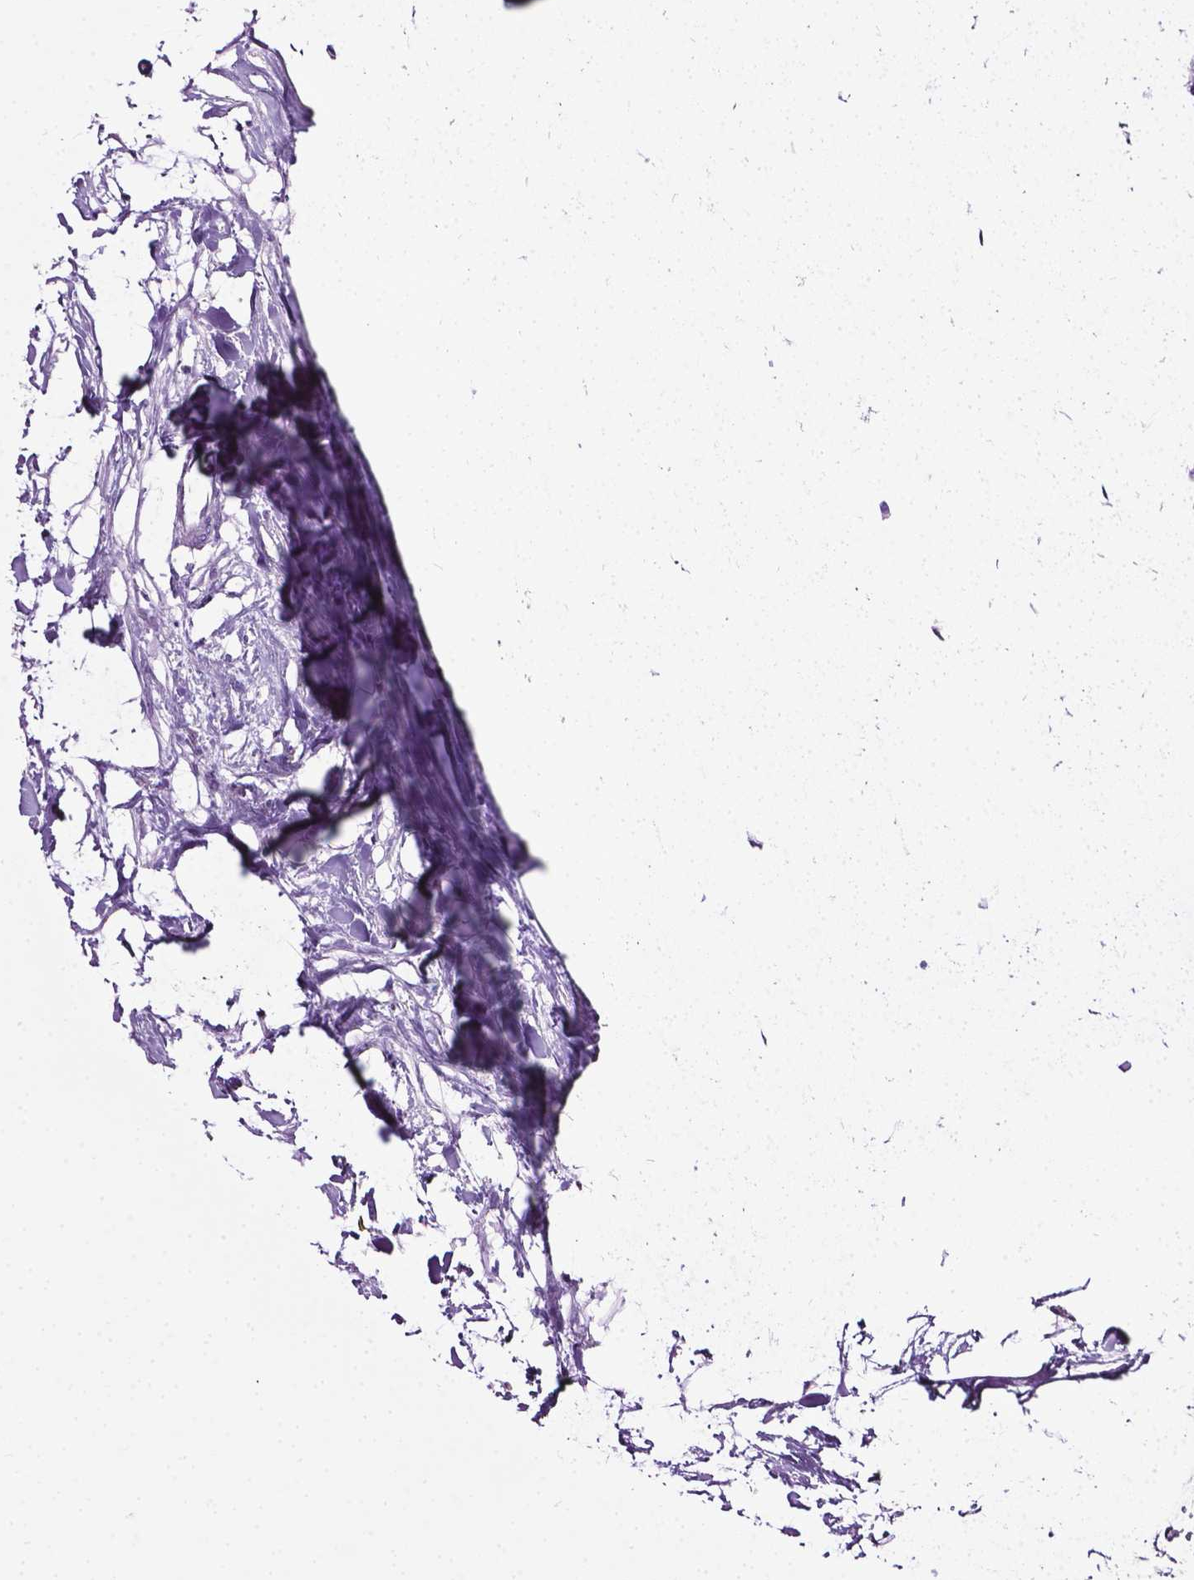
{"staining": {"intensity": "negative", "quantity": "none", "location": "none"}, "tissue": "colorectal cancer", "cell_type": "Tumor cells", "image_type": "cancer", "snomed": [{"axis": "morphology", "description": "Adenocarcinoma, NOS"}, {"axis": "topography", "description": "Colon"}, {"axis": "topography", "description": "Rectum"}], "caption": "Tumor cells show no significant protein positivity in colorectal adenocarcinoma. (Brightfield microscopy of DAB immunohistochemistry (IHC) at high magnification).", "gene": "LELP1", "patient": {"sex": "male", "age": 57}}